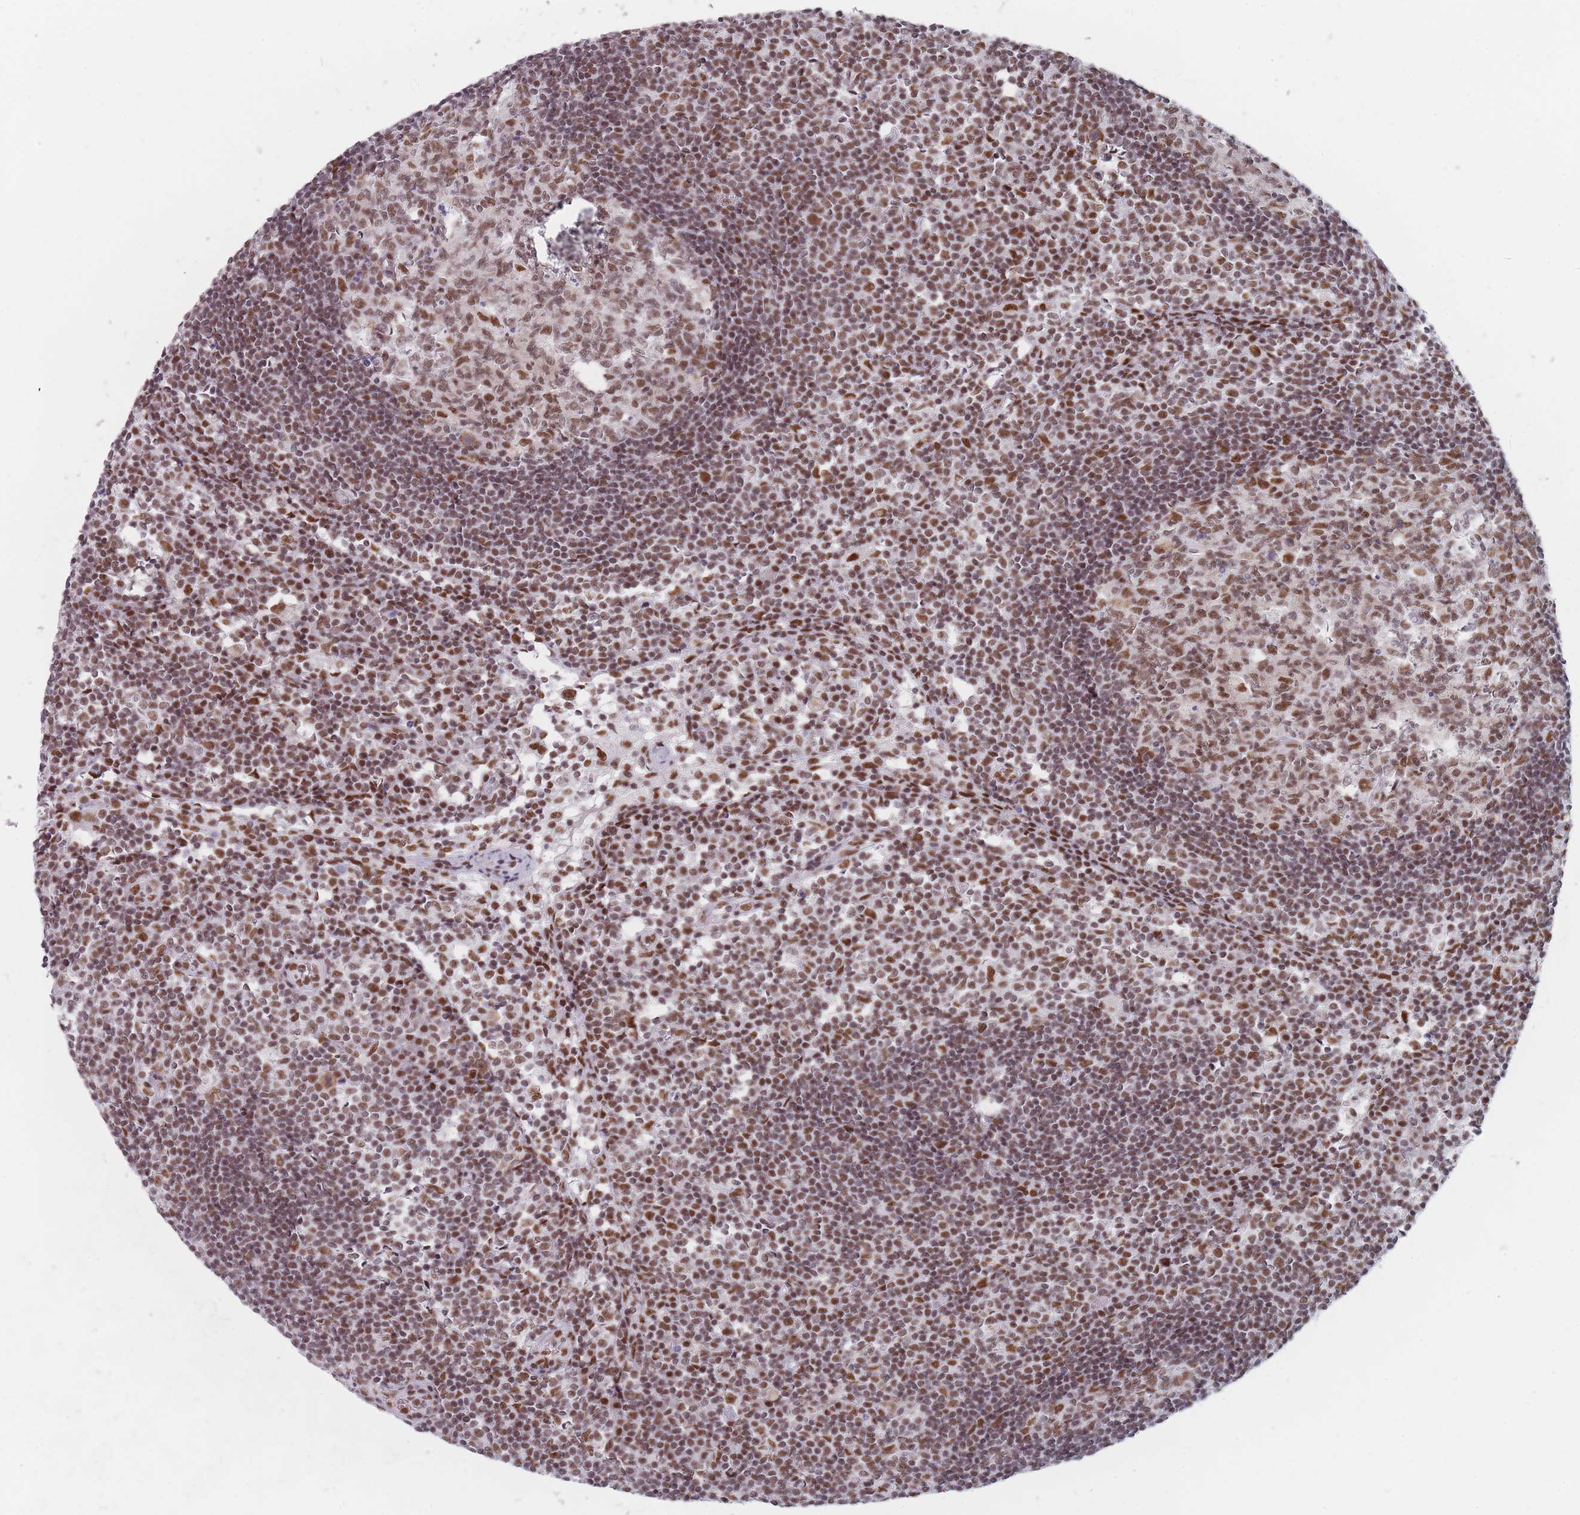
{"staining": {"intensity": "moderate", "quantity": ">75%", "location": "nuclear"}, "tissue": "lymph node", "cell_type": "Germinal center cells", "image_type": "normal", "snomed": [{"axis": "morphology", "description": "Normal tissue, NOS"}, {"axis": "topography", "description": "Lymph node"}], "caption": "A photomicrograph of lymph node stained for a protein reveals moderate nuclear brown staining in germinal center cells.", "gene": "SAFB2", "patient": {"sex": "female", "age": 55}}